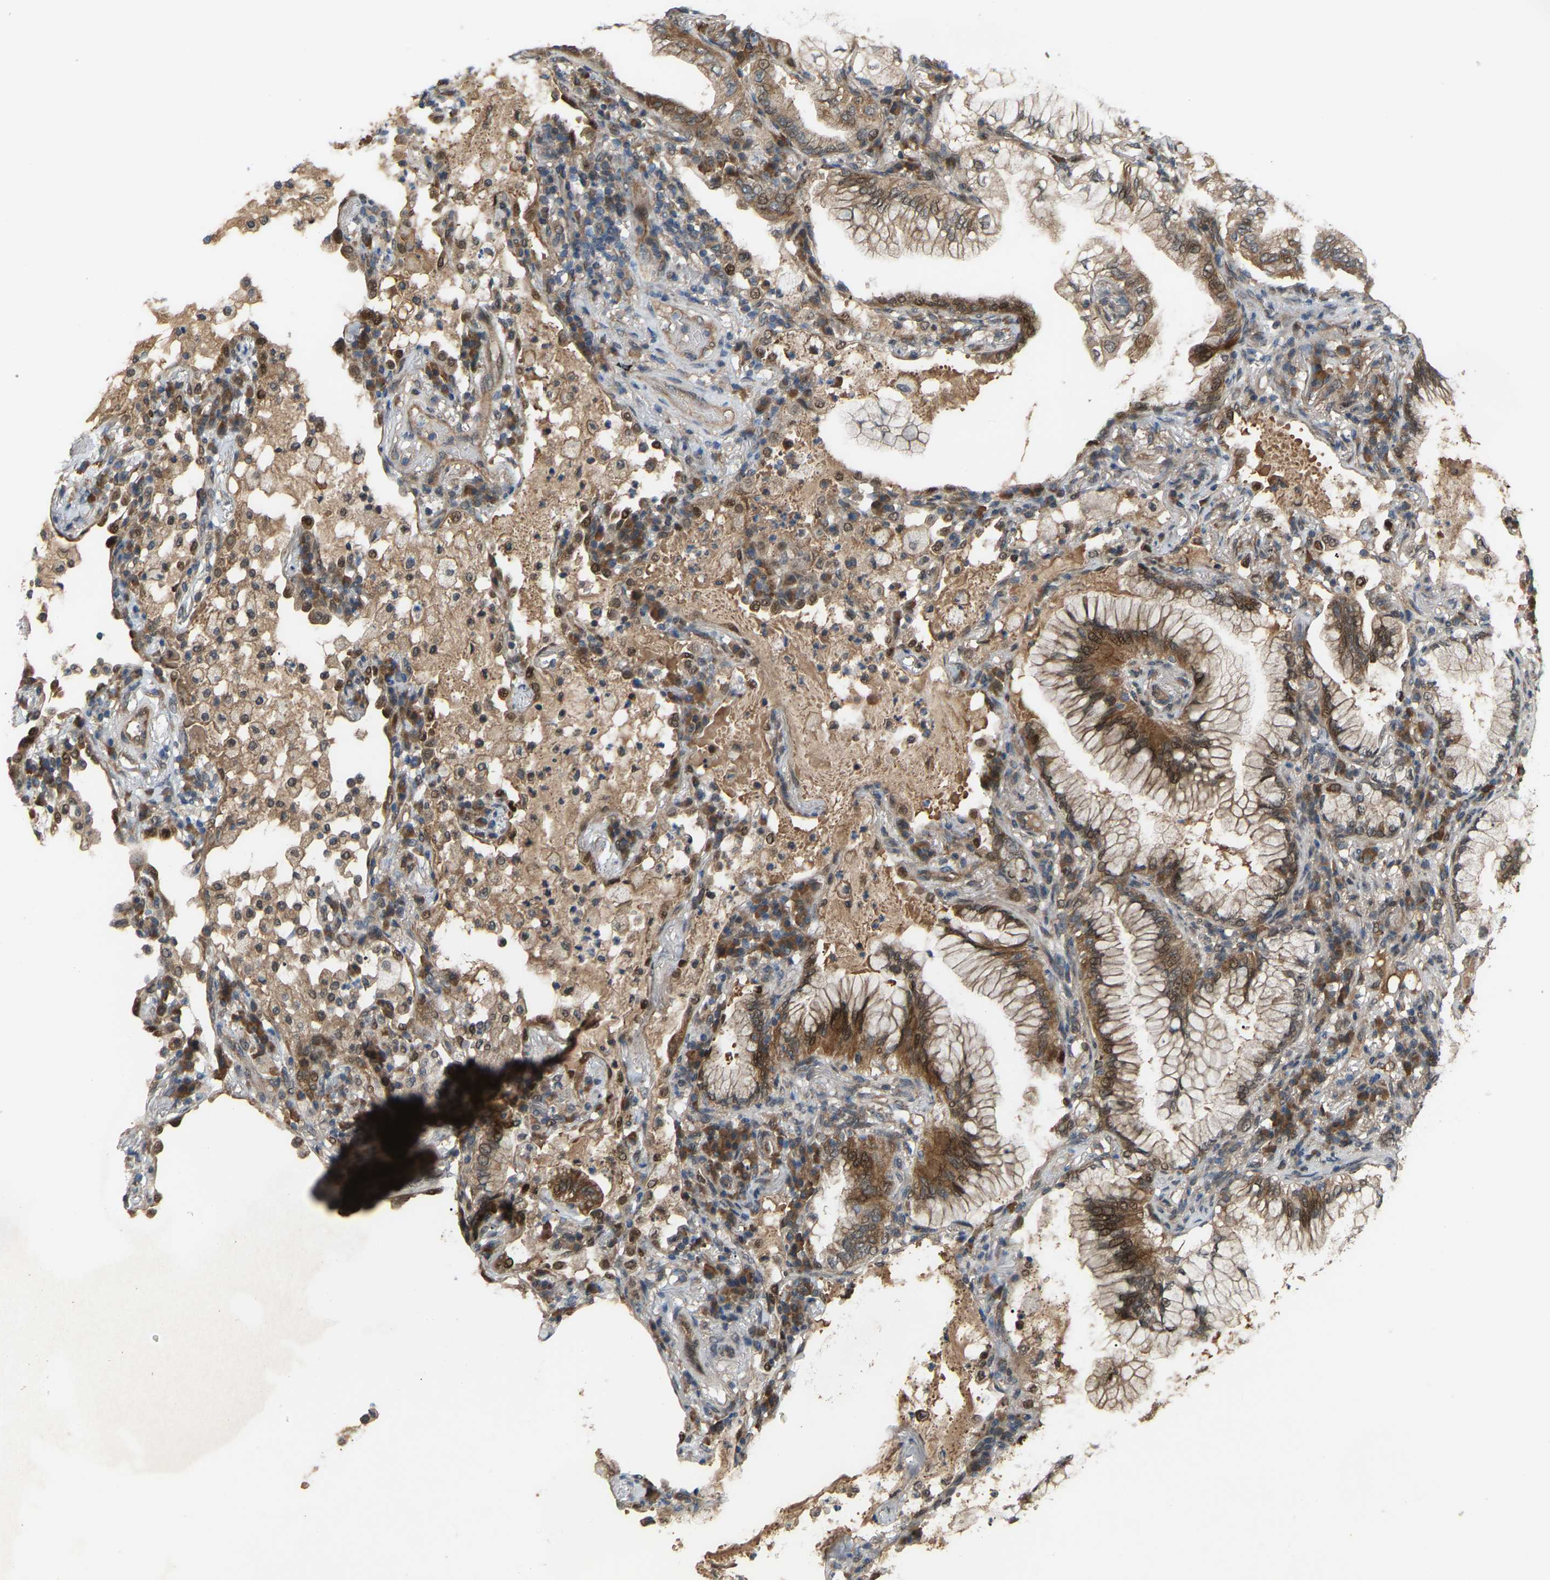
{"staining": {"intensity": "moderate", "quantity": ">75%", "location": "cytoplasmic/membranous"}, "tissue": "lung cancer", "cell_type": "Tumor cells", "image_type": "cancer", "snomed": [{"axis": "morphology", "description": "Adenocarcinoma, NOS"}, {"axis": "topography", "description": "Lung"}], "caption": "A brown stain highlights moderate cytoplasmic/membranous staining of a protein in human lung cancer tumor cells.", "gene": "CROT", "patient": {"sex": "female", "age": 70}}